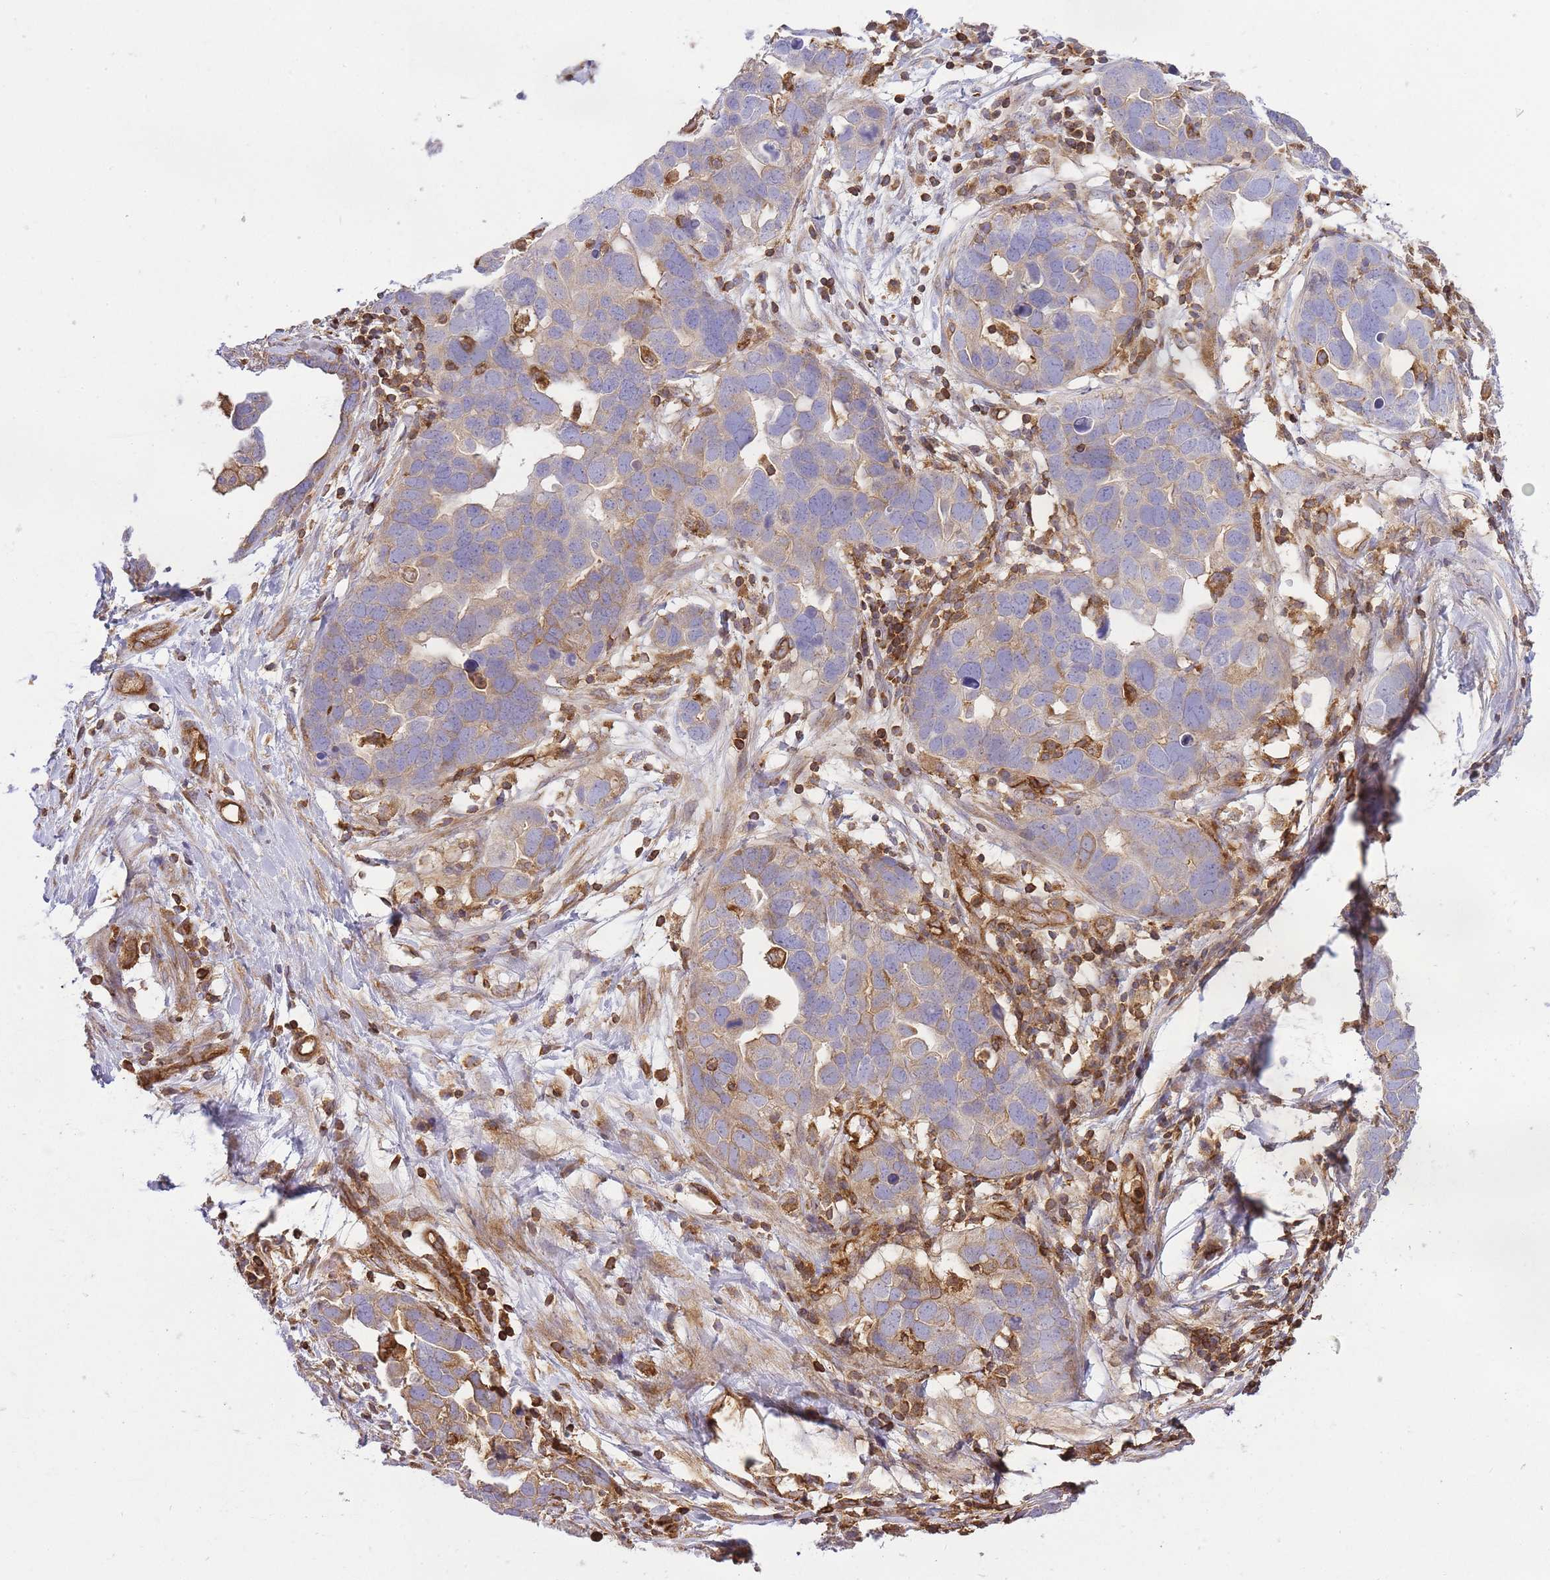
{"staining": {"intensity": "weak", "quantity": "25%-75%", "location": "cytoplasmic/membranous"}, "tissue": "ovarian cancer", "cell_type": "Tumor cells", "image_type": "cancer", "snomed": [{"axis": "morphology", "description": "Cystadenocarcinoma, serous, NOS"}, {"axis": "topography", "description": "Ovary"}], "caption": "Protein expression analysis of human serous cystadenocarcinoma (ovarian) reveals weak cytoplasmic/membranous positivity in approximately 25%-75% of tumor cells.", "gene": "MSN", "patient": {"sex": "female", "age": 54}}